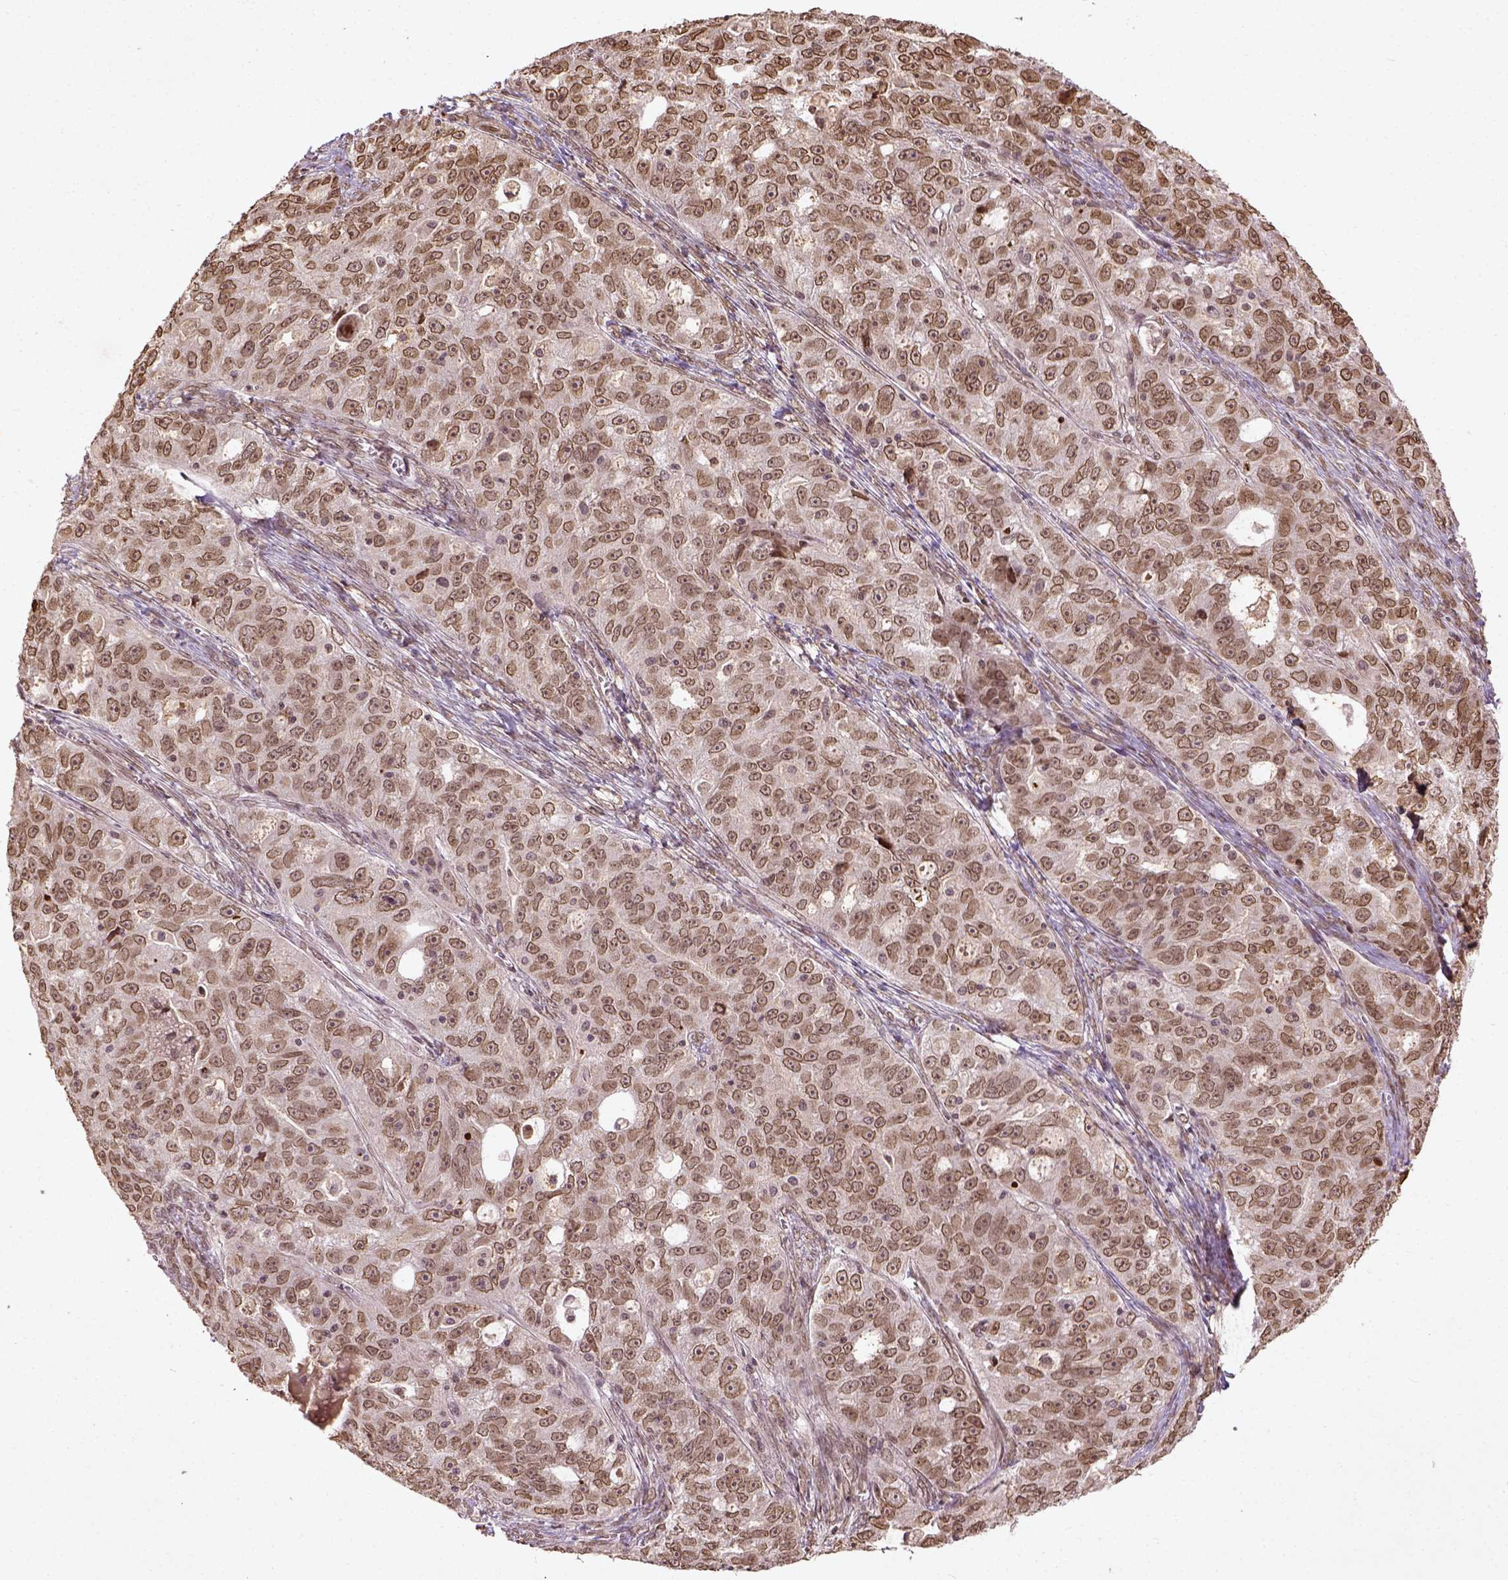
{"staining": {"intensity": "moderate", "quantity": ">75%", "location": "nuclear"}, "tissue": "ovarian cancer", "cell_type": "Tumor cells", "image_type": "cancer", "snomed": [{"axis": "morphology", "description": "Cystadenocarcinoma, serous, NOS"}, {"axis": "topography", "description": "Ovary"}], "caption": "IHC image of neoplastic tissue: ovarian cancer (serous cystadenocarcinoma) stained using immunohistochemistry (IHC) reveals medium levels of moderate protein expression localized specifically in the nuclear of tumor cells, appearing as a nuclear brown color.", "gene": "BANF1", "patient": {"sex": "female", "age": 51}}